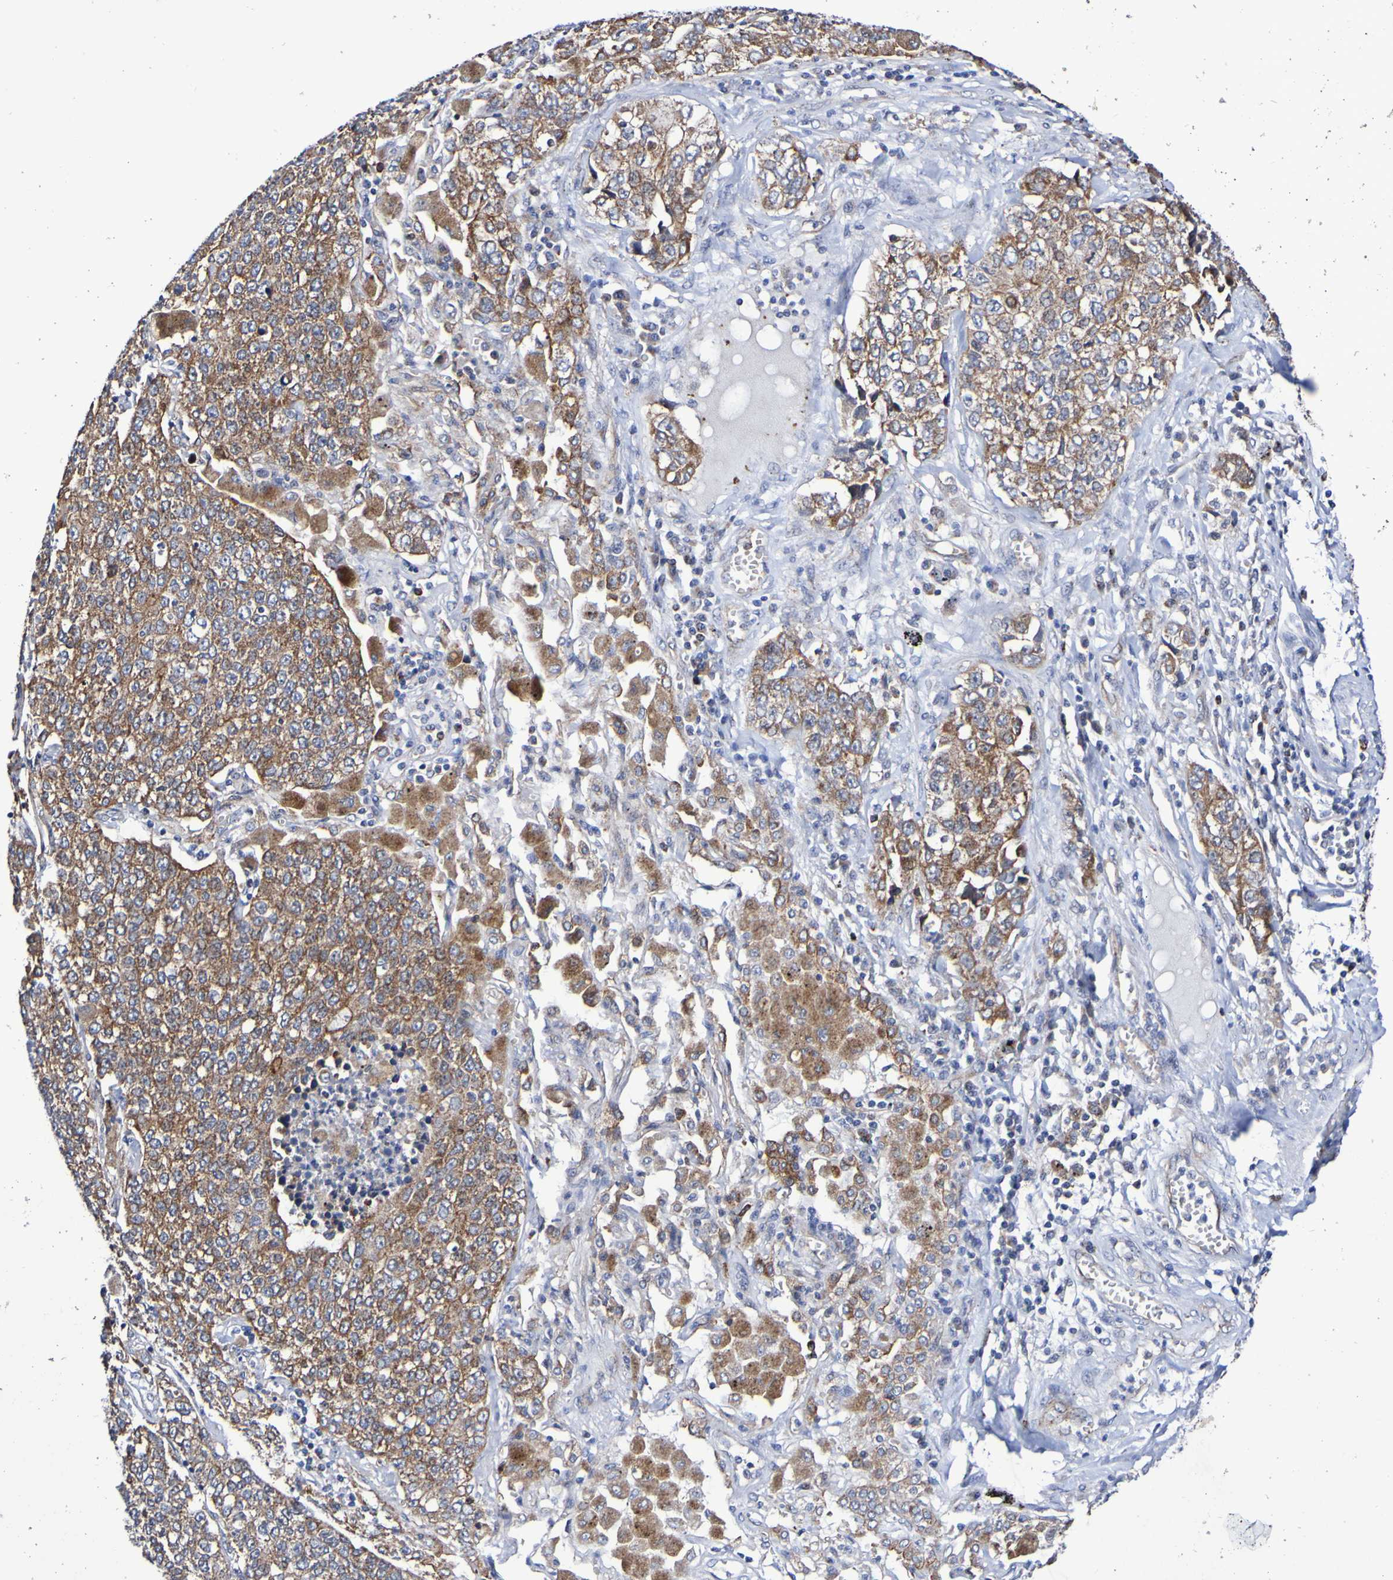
{"staining": {"intensity": "moderate", "quantity": ">75%", "location": "cytoplasmic/membranous"}, "tissue": "lung cancer", "cell_type": "Tumor cells", "image_type": "cancer", "snomed": [{"axis": "morphology", "description": "Adenocarcinoma, NOS"}, {"axis": "topography", "description": "Lung"}], "caption": "High-power microscopy captured an IHC histopathology image of lung adenocarcinoma, revealing moderate cytoplasmic/membranous expression in approximately >75% of tumor cells.", "gene": "GJB1", "patient": {"sex": "male", "age": 49}}